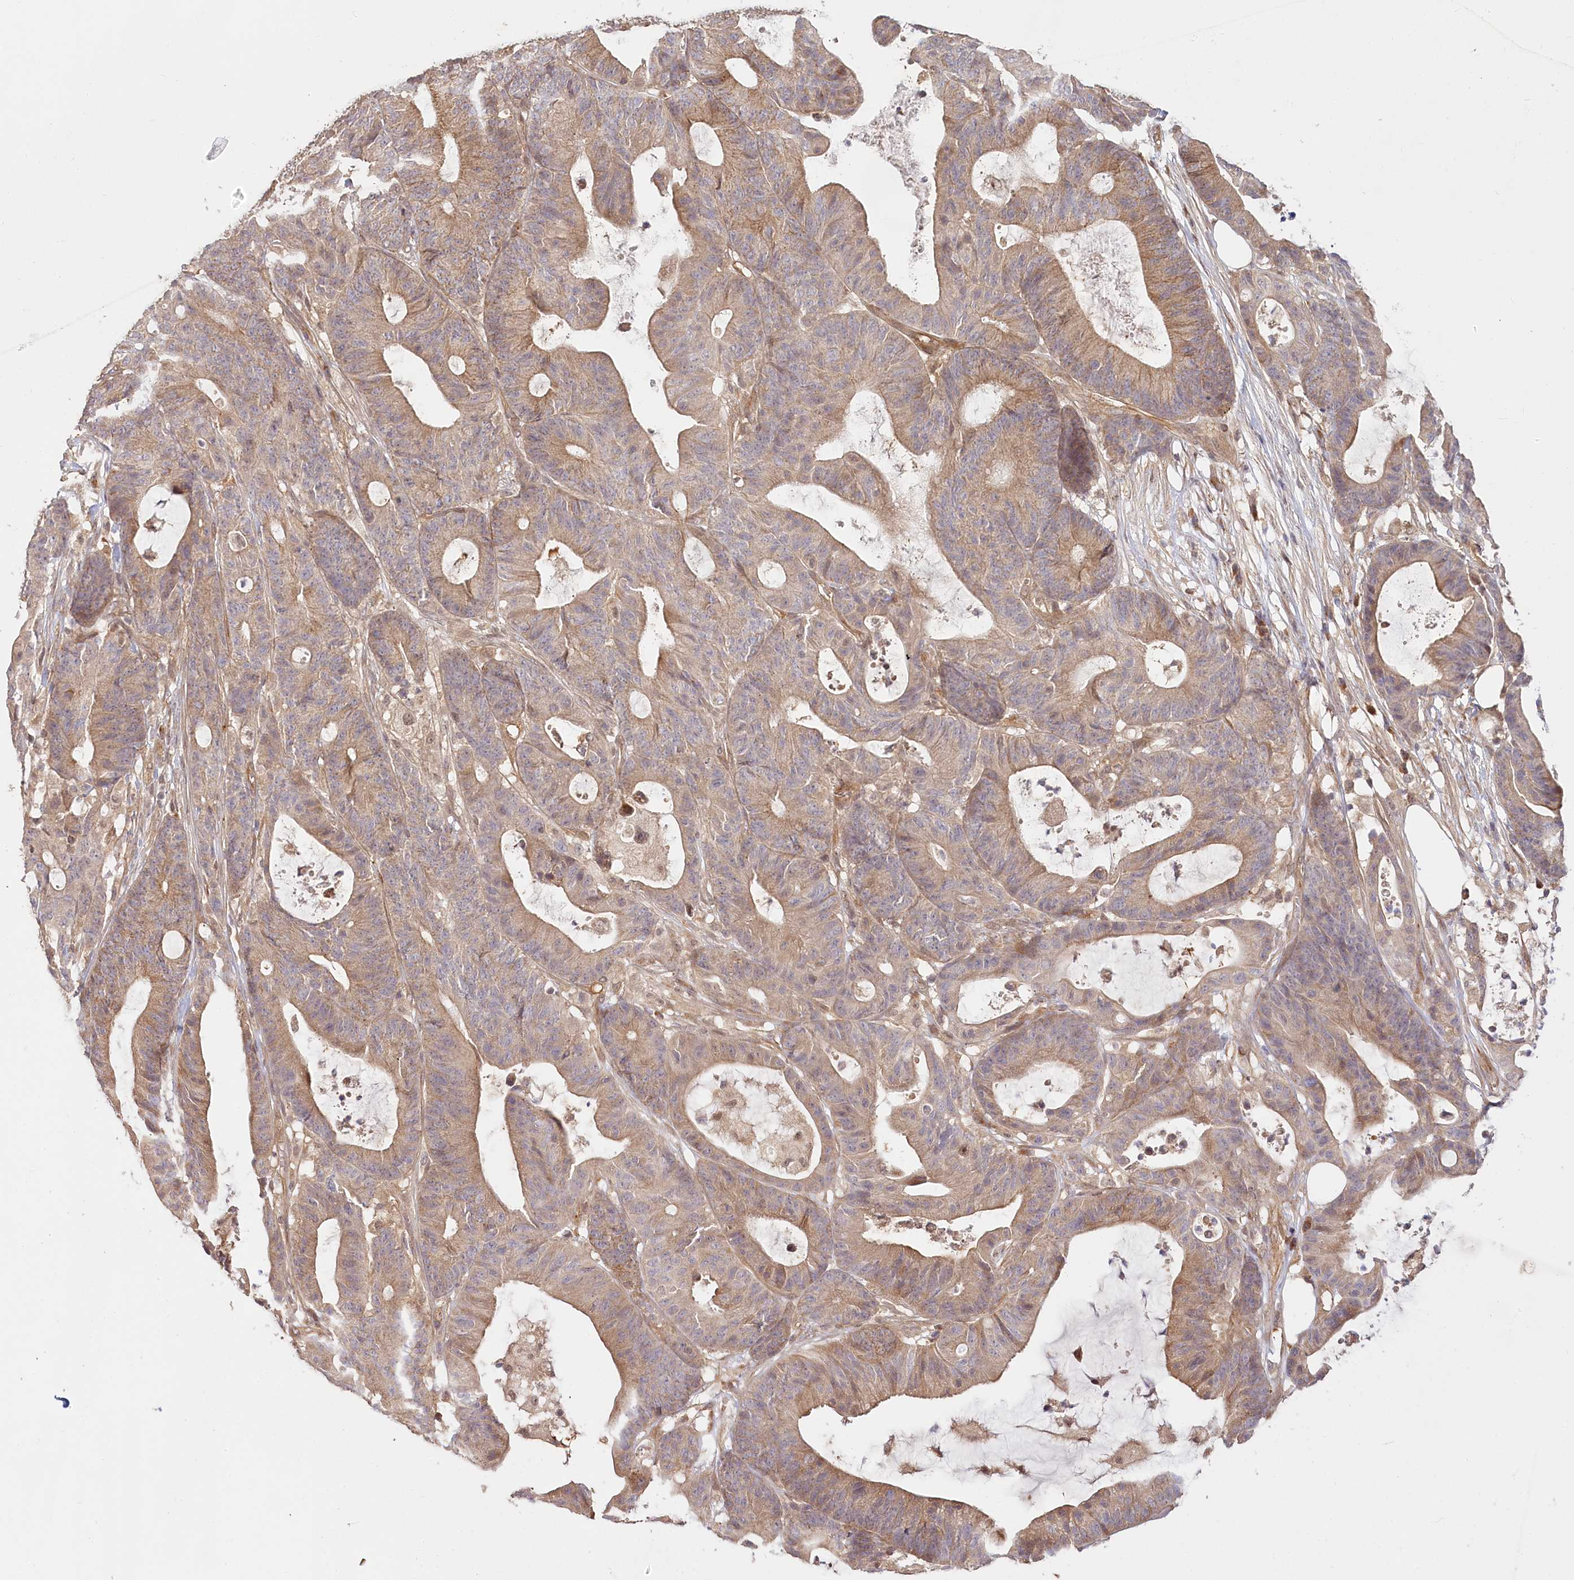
{"staining": {"intensity": "moderate", "quantity": ">75%", "location": "cytoplasmic/membranous"}, "tissue": "colorectal cancer", "cell_type": "Tumor cells", "image_type": "cancer", "snomed": [{"axis": "morphology", "description": "Adenocarcinoma, NOS"}, {"axis": "topography", "description": "Colon"}], "caption": "Protein analysis of colorectal adenocarcinoma tissue shows moderate cytoplasmic/membranous staining in approximately >75% of tumor cells.", "gene": "CEP70", "patient": {"sex": "female", "age": 84}}